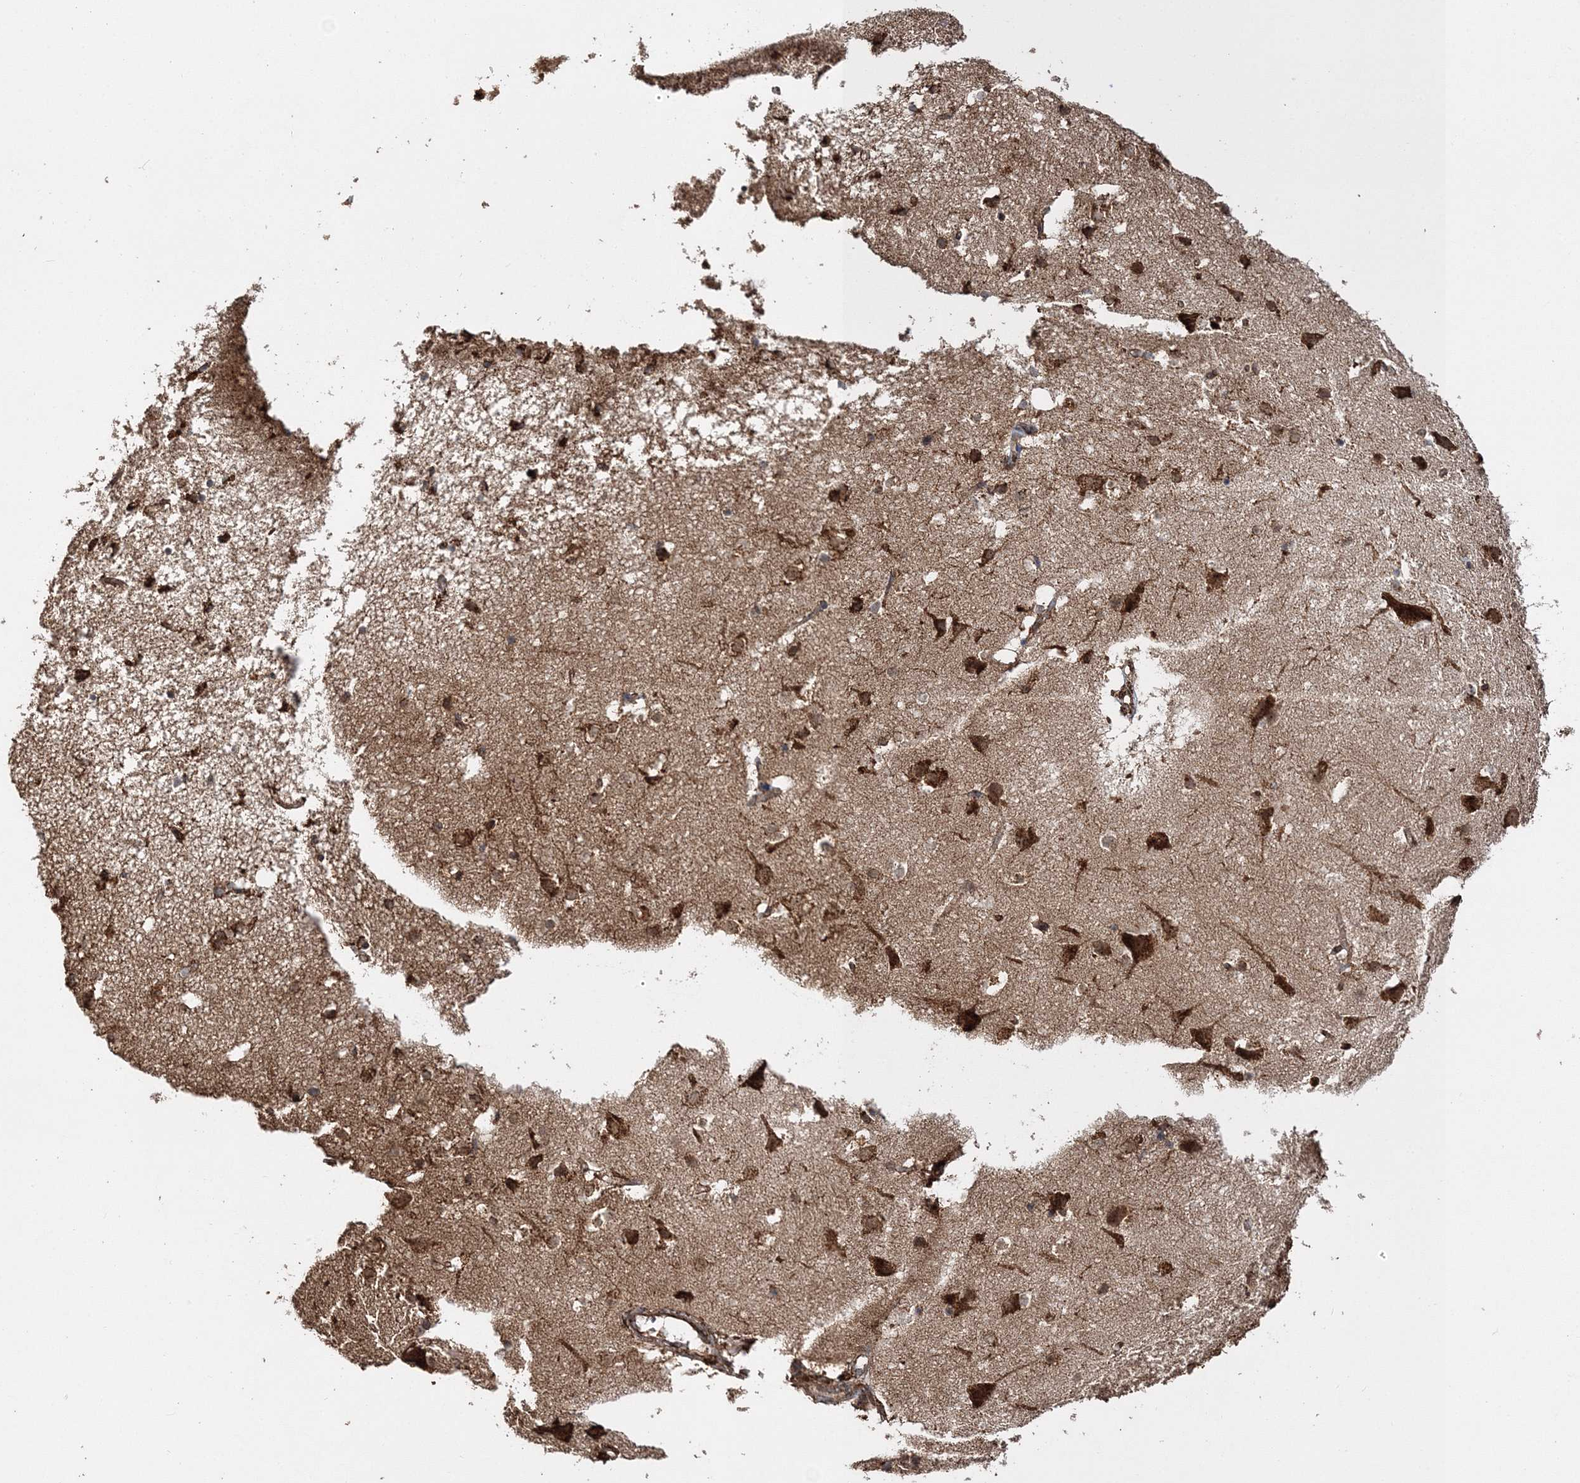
{"staining": {"intensity": "weak", "quantity": ">75%", "location": "cytoplasmic/membranous"}, "tissue": "cerebral cortex", "cell_type": "Endothelial cells", "image_type": "normal", "snomed": [{"axis": "morphology", "description": "Normal tissue, NOS"}, {"axis": "topography", "description": "Cerebral cortex"}], "caption": "Immunohistochemical staining of normal human cerebral cortex reveals weak cytoplasmic/membranous protein staining in about >75% of endothelial cells.", "gene": "SCRN3", "patient": {"sex": "male", "age": 54}}